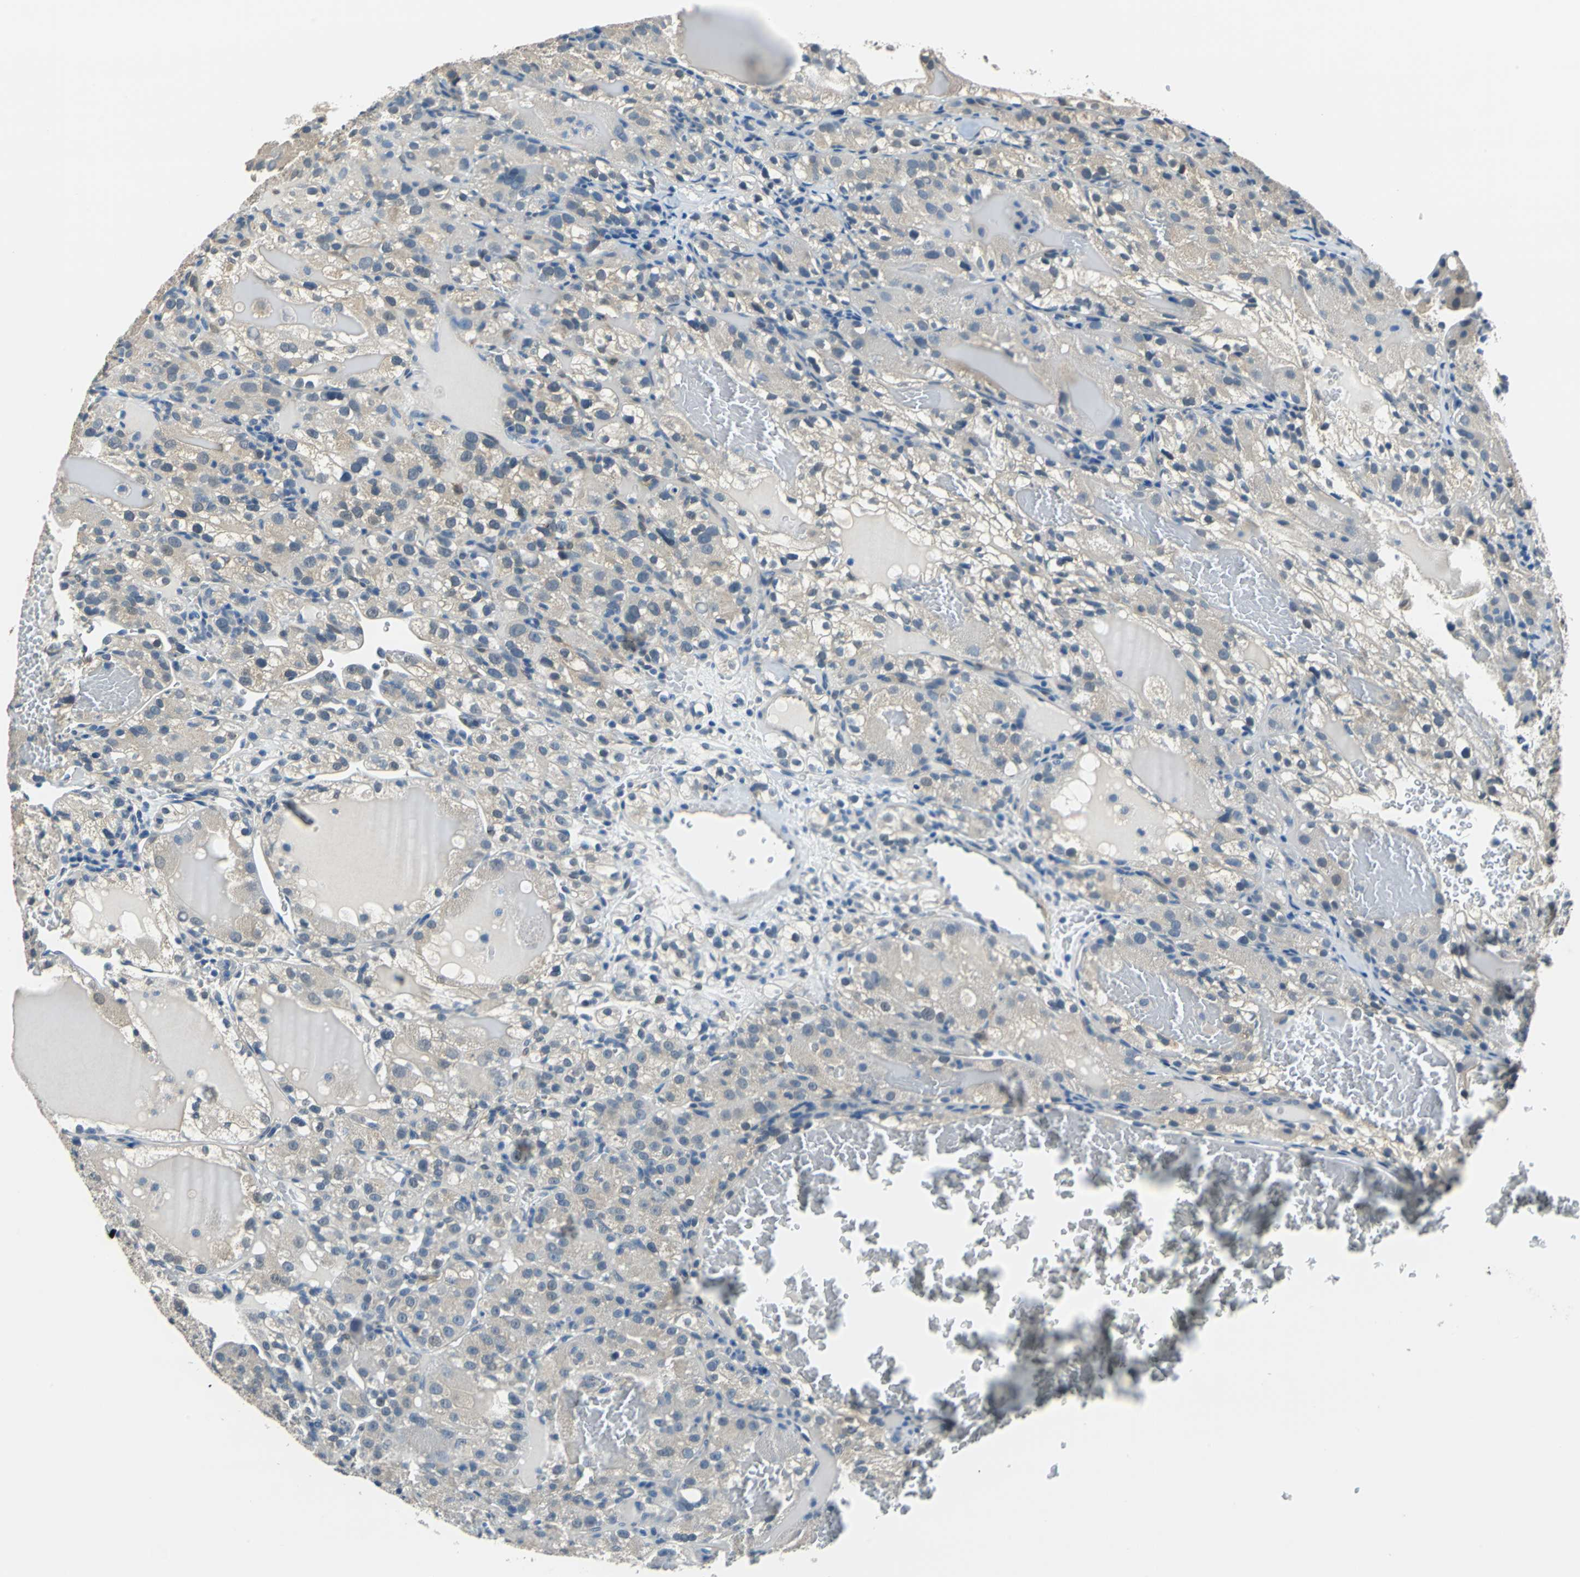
{"staining": {"intensity": "weak", "quantity": ">75%", "location": "cytoplasmic/membranous"}, "tissue": "renal cancer", "cell_type": "Tumor cells", "image_type": "cancer", "snomed": [{"axis": "morphology", "description": "Normal tissue, NOS"}, {"axis": "morphology", "description": "Adenocarcinoma, NOS"}, {"axis": "topography", "description": "Kidney"}], "caption": "DAB (3,3'-diaminobenzidine) immunohistochemical staining of human renal cancer displays weak cytoplasmic/membranous protein expression in about >75% of tumor cells.", "gene": "FKBP4", "patient": {"sex": "male", "age": 61}}